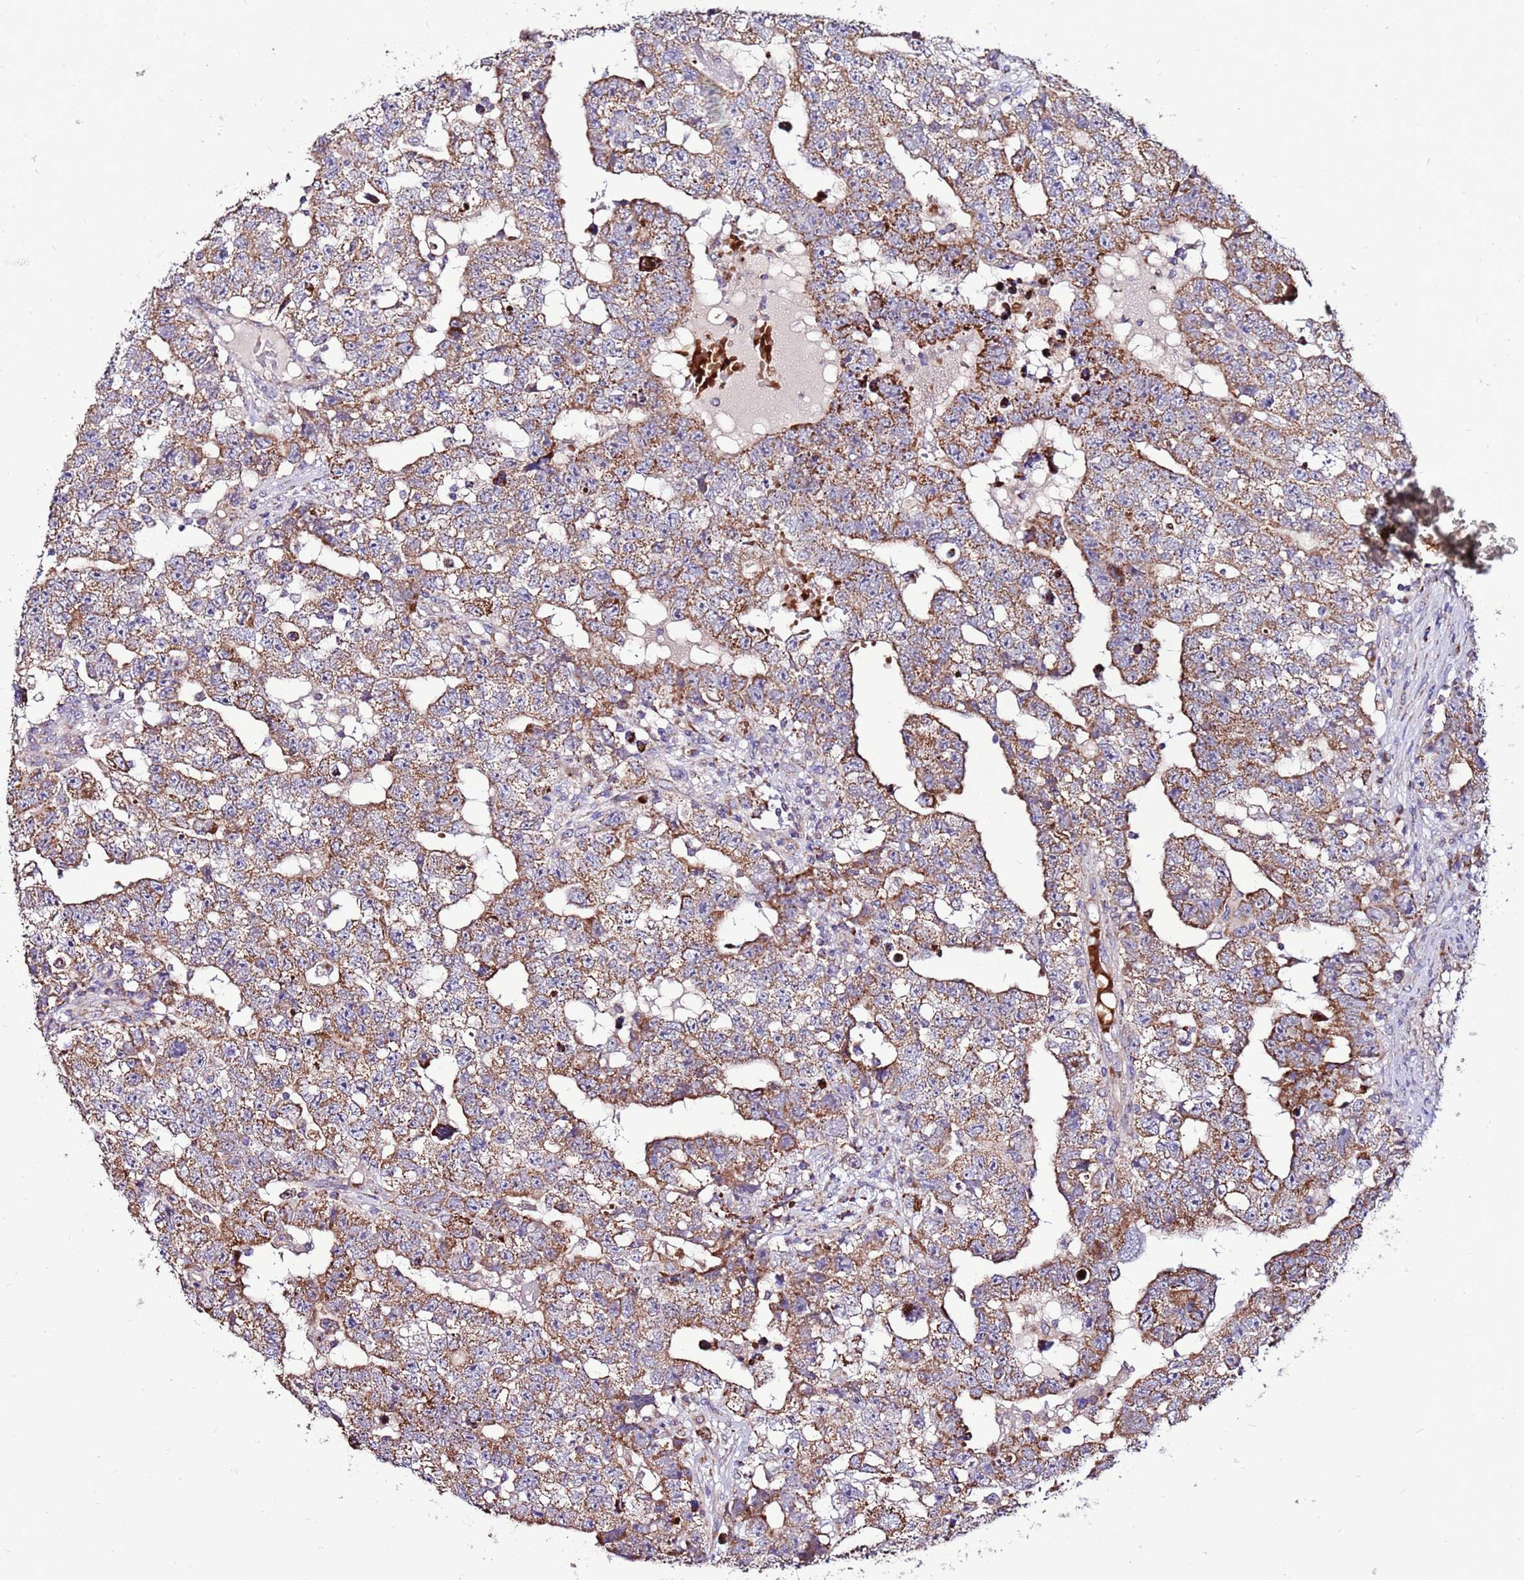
{"staining": {"intensity": "moderate", "quantity": ">75%", "location": "cytoplasmic/membranous"}, "tissue": "testis cancer", "cell_type": "Tumor cells", "image_type": "cancer", "snomed": [{"axis": "morphology", "description": "Carcinoma, Embryonal, NOS"}, {"axis": "topography", "description": "Testis"}], "caption": "Immunohistochemistry image of human embryonal carcinoma (testis) stained for a protein (brown), which displays medium levels of moderate cytoplasmic/membranous positivity in approximately >75% of tumor cells.", "gene": "SPSB3", "patient": {"sex": "male", "age": 25}}